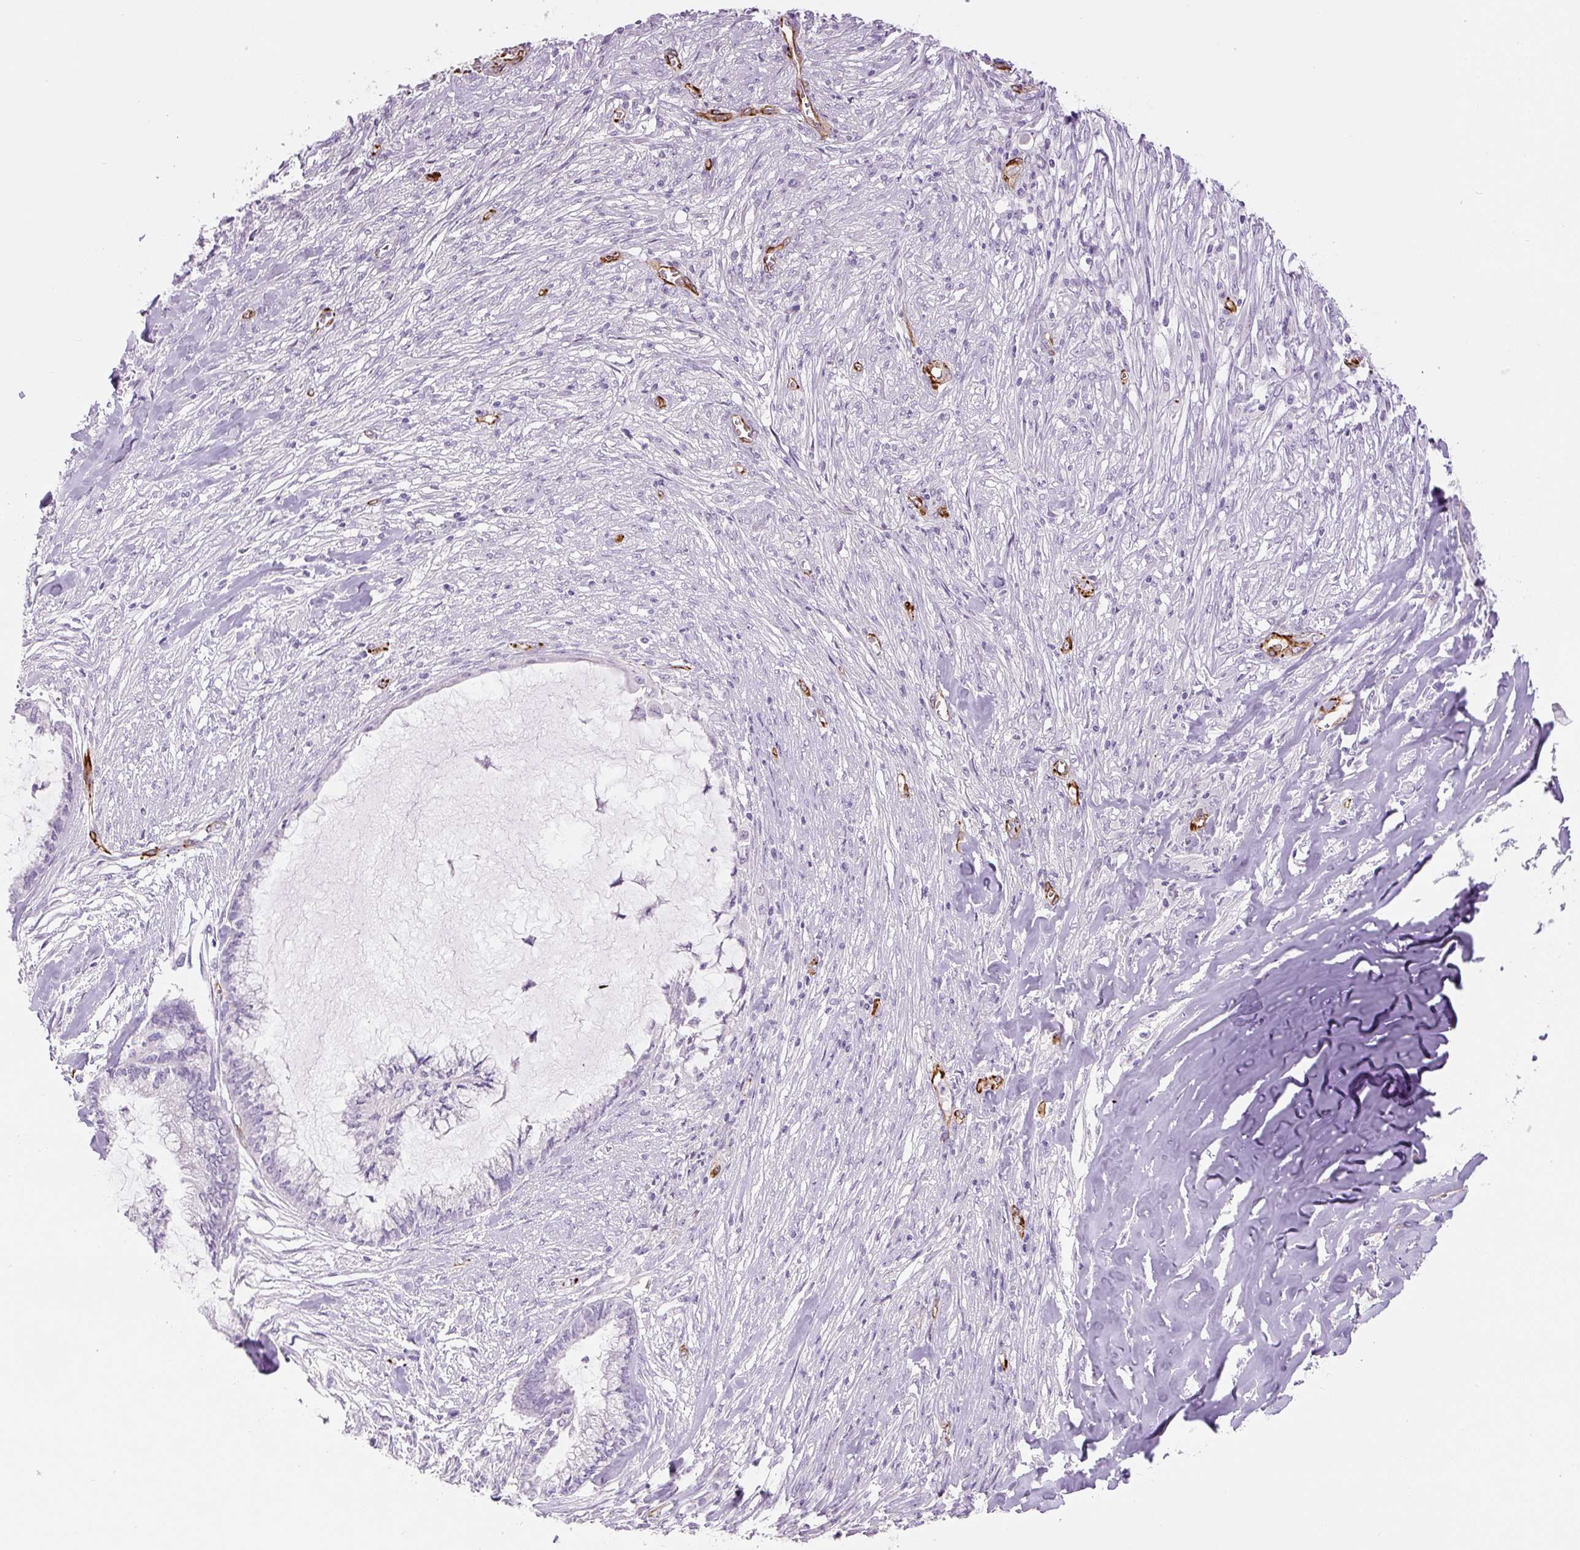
{"staining": {"intensity": "negative", "quantity": "none", "location": "none"}, "tissue": "endometrial cancer", "cell_type": "Tumor cells", "image_type": "cancer", "snomed": [{"axis": "morphology", "description": "Adenocarcinoma, NOS"}, {"axis": "topography", "description": "Endometrium"}], "caption": "High magnification brightfield microscopy of endometrial adenocarcinoma stained with DAB (3,3'-diaminobenzidine) (brown) and counterstained with hematoxylin (blue): tumor cells show no significant positivity. Brightfield microscopy of IHC stained with DAB (3,3'-diaminobenzidine) (brown) and hematoxylin (blue), captured at high magnification.", "gene": "NES", "patient": {"sex": "female", "age": 86}}